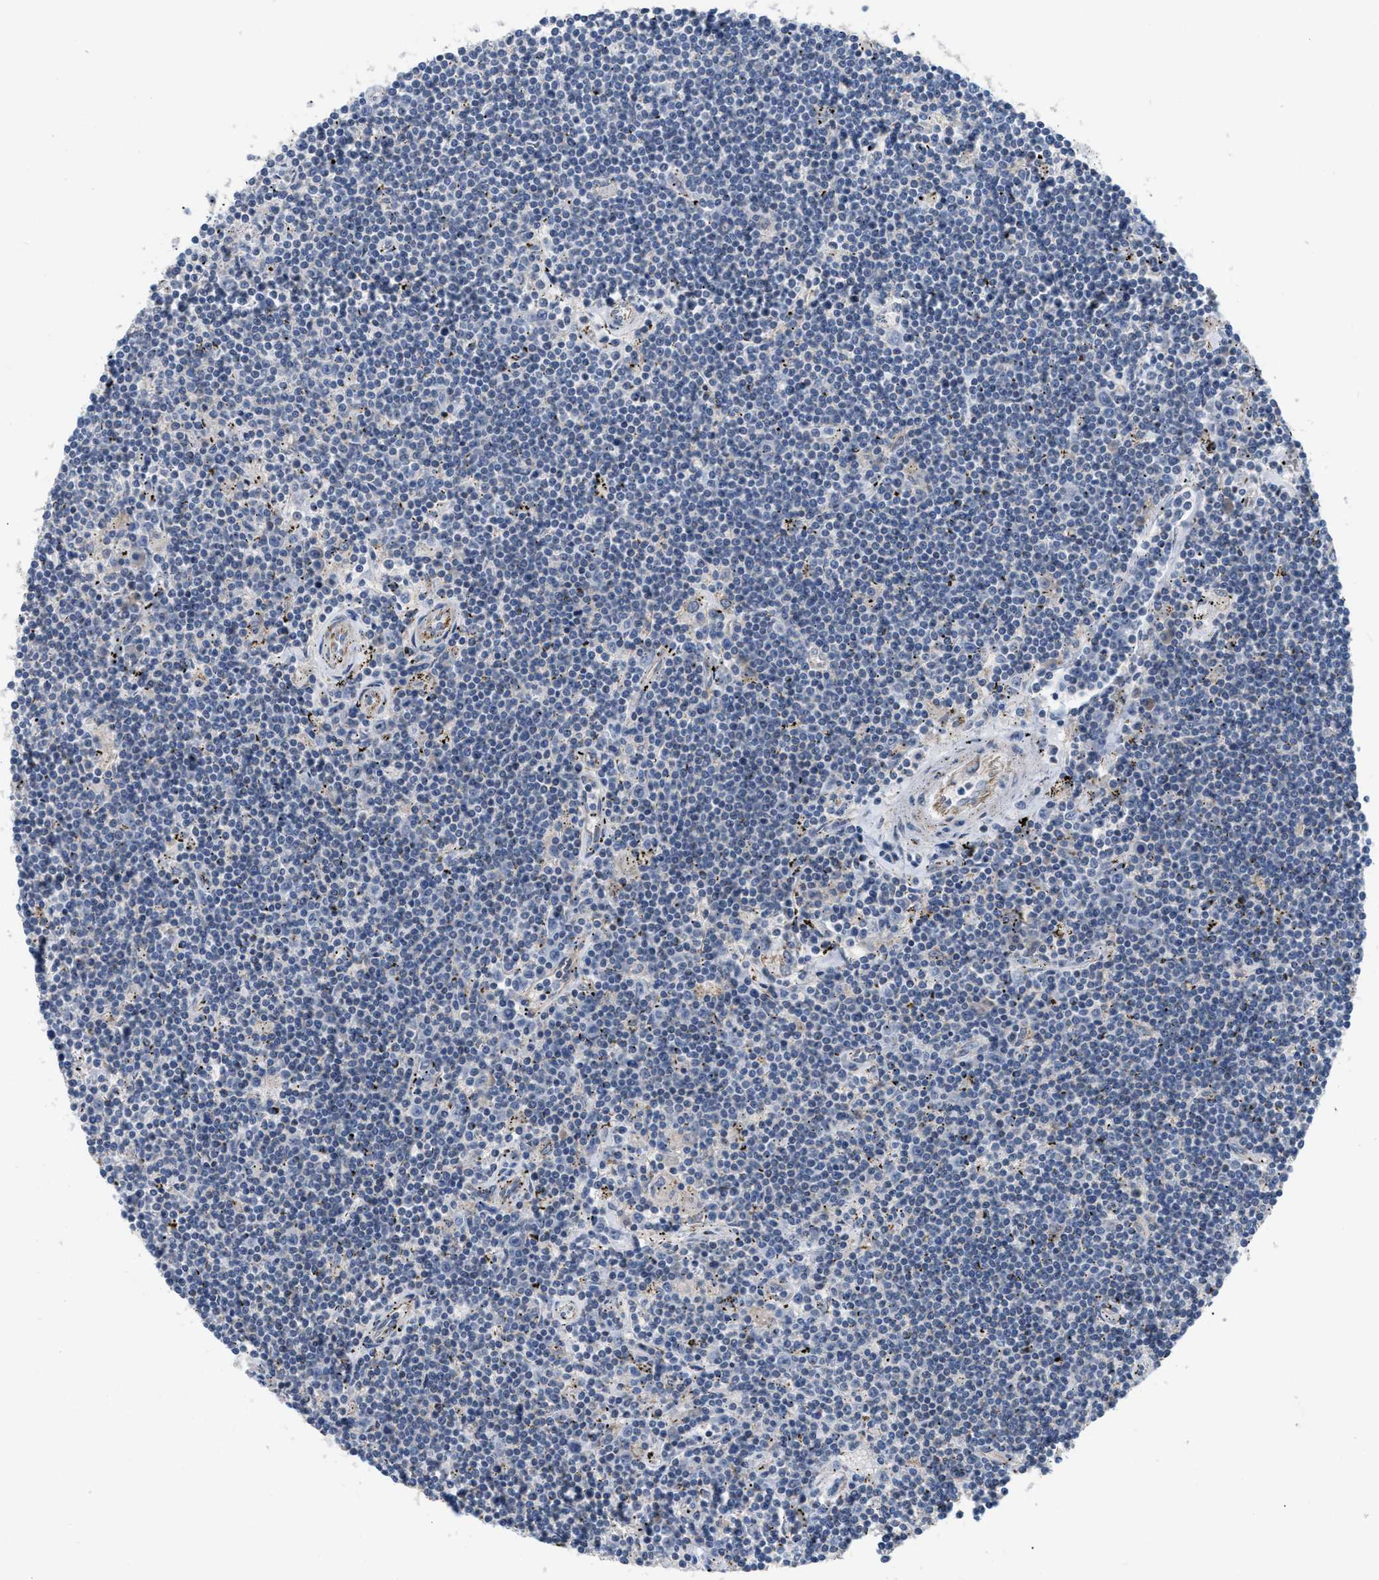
{"staining": {"intensity": "negative", "quantity": "none", "location": "none"}, "tissue": "lymphoma", "cell_type": "Tumor cells", "image_type": "cancer", "snomed": [{"axis": "morphology", "description": "Malignant lymphoma, non-Hodgkin's type, Low grade"}, {"axis": "topography", "description": "Spleen"}], "caption": "Lymphoma stained for a protein using immunohistochemistry (IHC) demonstrates no staining tumor cells.", "gene": "DHX58", "patient": {"sex": "male", "age": 76}}